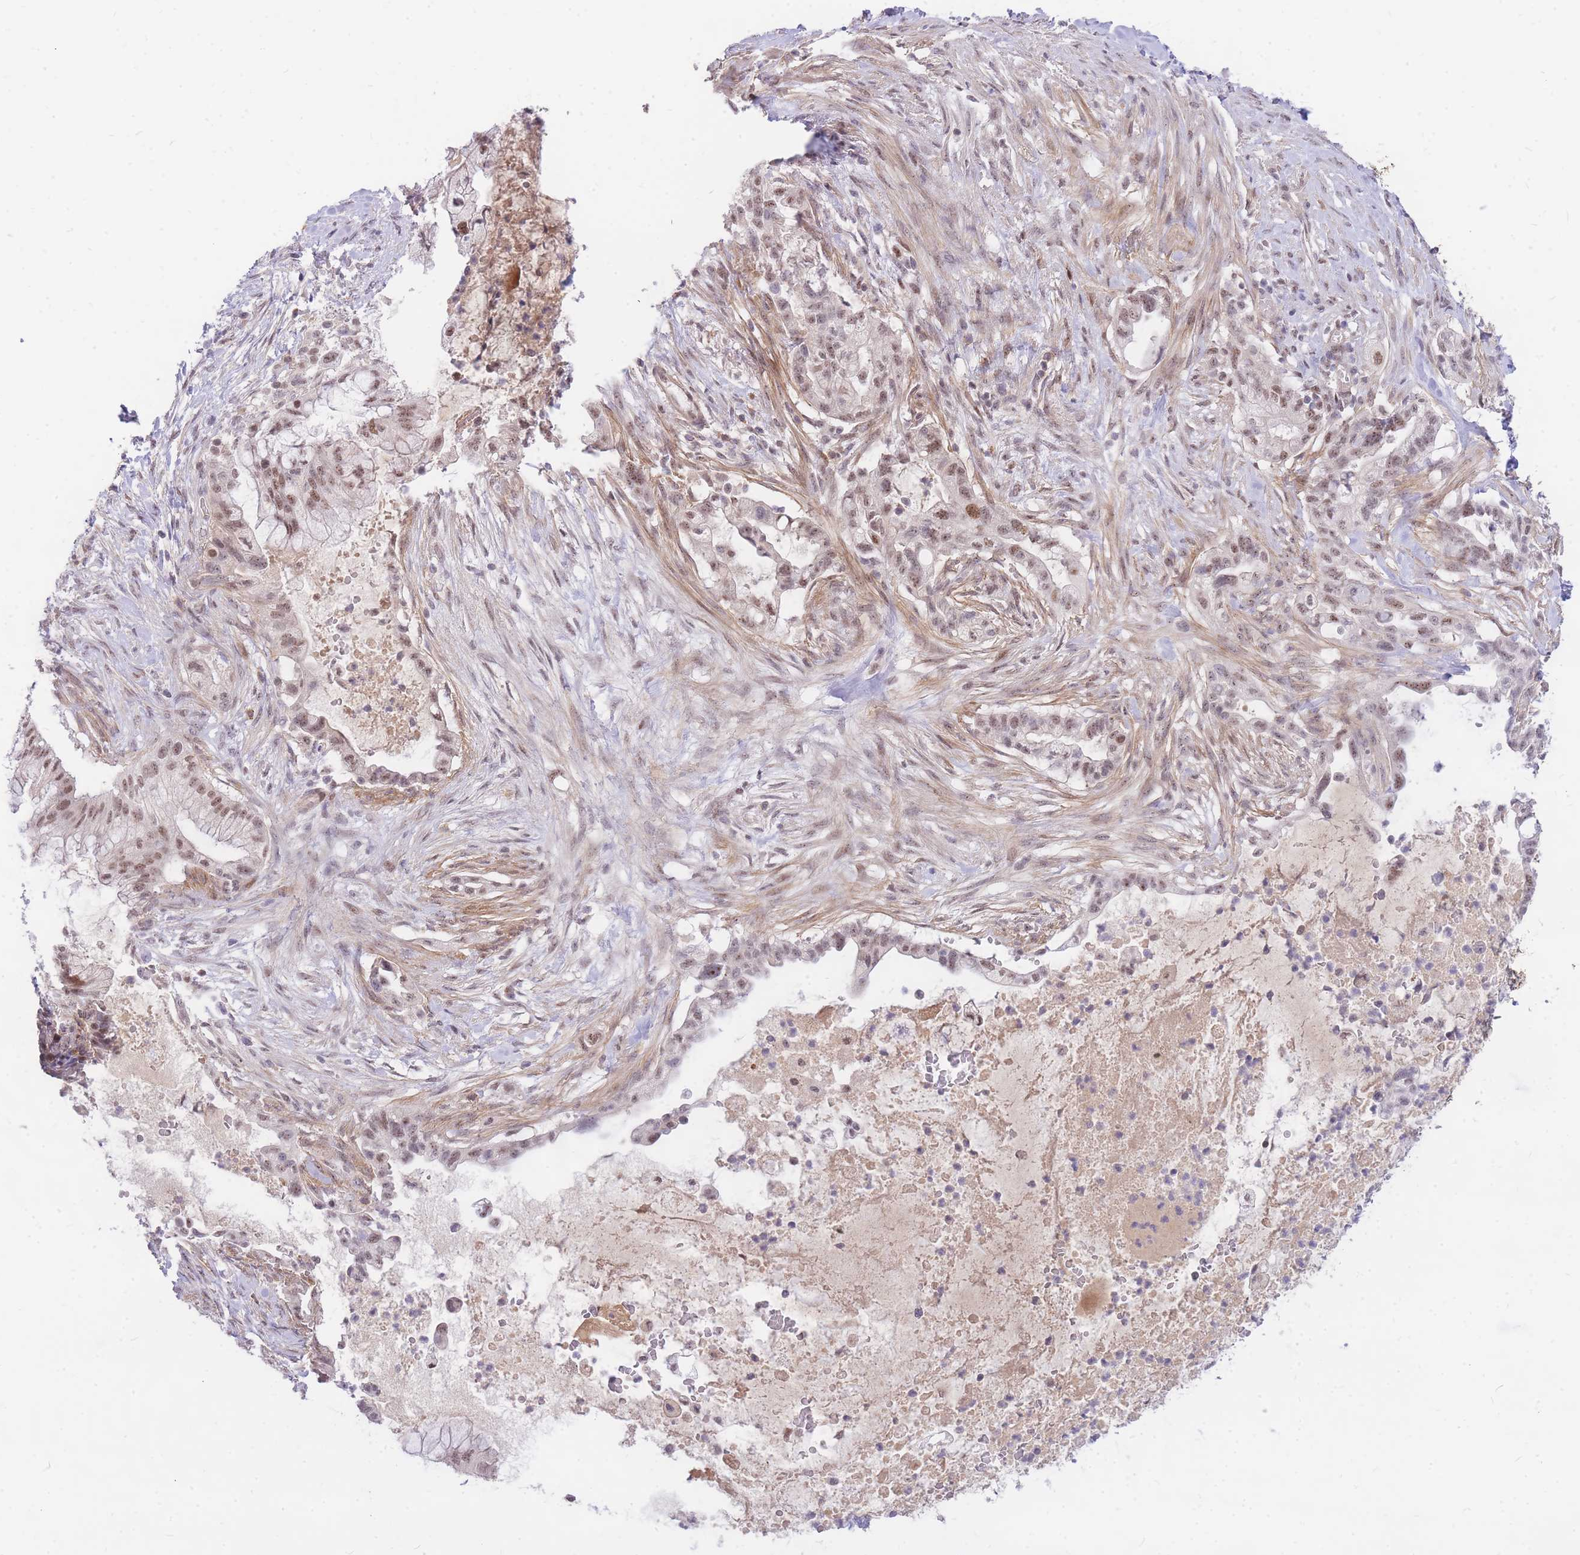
{"staining": {"intensity": "moderate", "quantity": ">75%", "location": "nuclear"}, "tissue": "pancreatic cancer", "cell_type": "Tumor cells", "image_type": "cancer", "snomed": [{"axis": "morphology", "description": "Adenocarcinoma, NOS"}, {"axis": "topography", "description": "Pancreas"}], "caption": "A high-resolution micrograph shows immunohistochemistry staining of pancreatic cancer (adenocarcinoma), which displays moderate nuclear staining in approximately >75% of tumor cells.", "gene": "TLE2", "patient": {"sex": "male", "age": 44}}